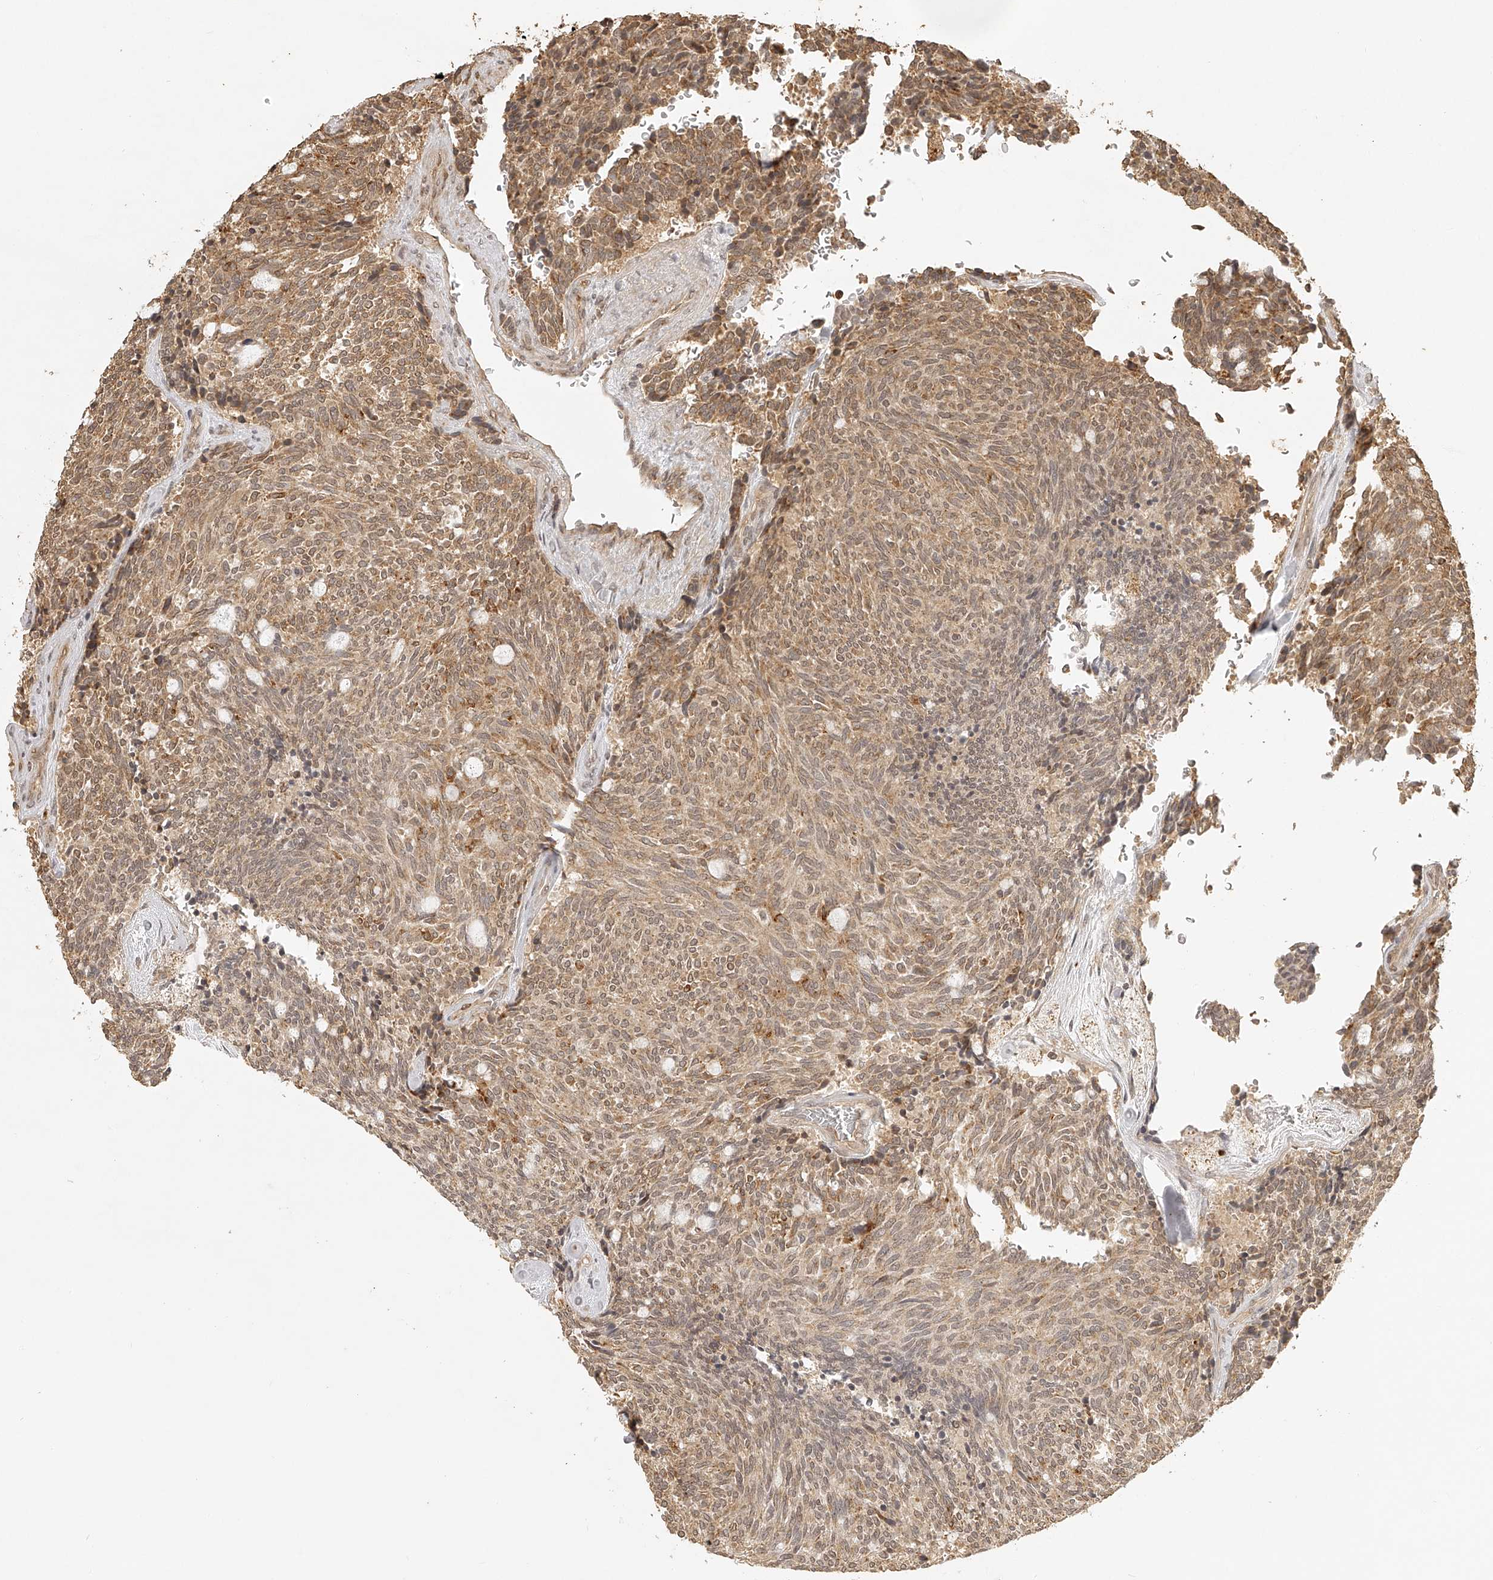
{"staining": {"intensity": "weak", "quantity": ">75%", "location": "cytoplasmic/membranous"}, "tissue": "carcinoid", "cell_type": "Tumor cells", "image_type": "cancer", "snomed": [{"axis": "morphology", "description": "Carcinoid, malignant, NOS"}, {"axis": "topography", "description": "Pancreas"}], "caption": "DAB immunohistochemical staining of human malignant carcinoid demonstrates weak cytoplasmic/membranous protein staining in approximately >75% of tumor cells. The protein of interest is shown in brown color, while the nuclei are stained blue.", "gene": "BCL2L11", "patient": {"sex": "female", "age": 54}}